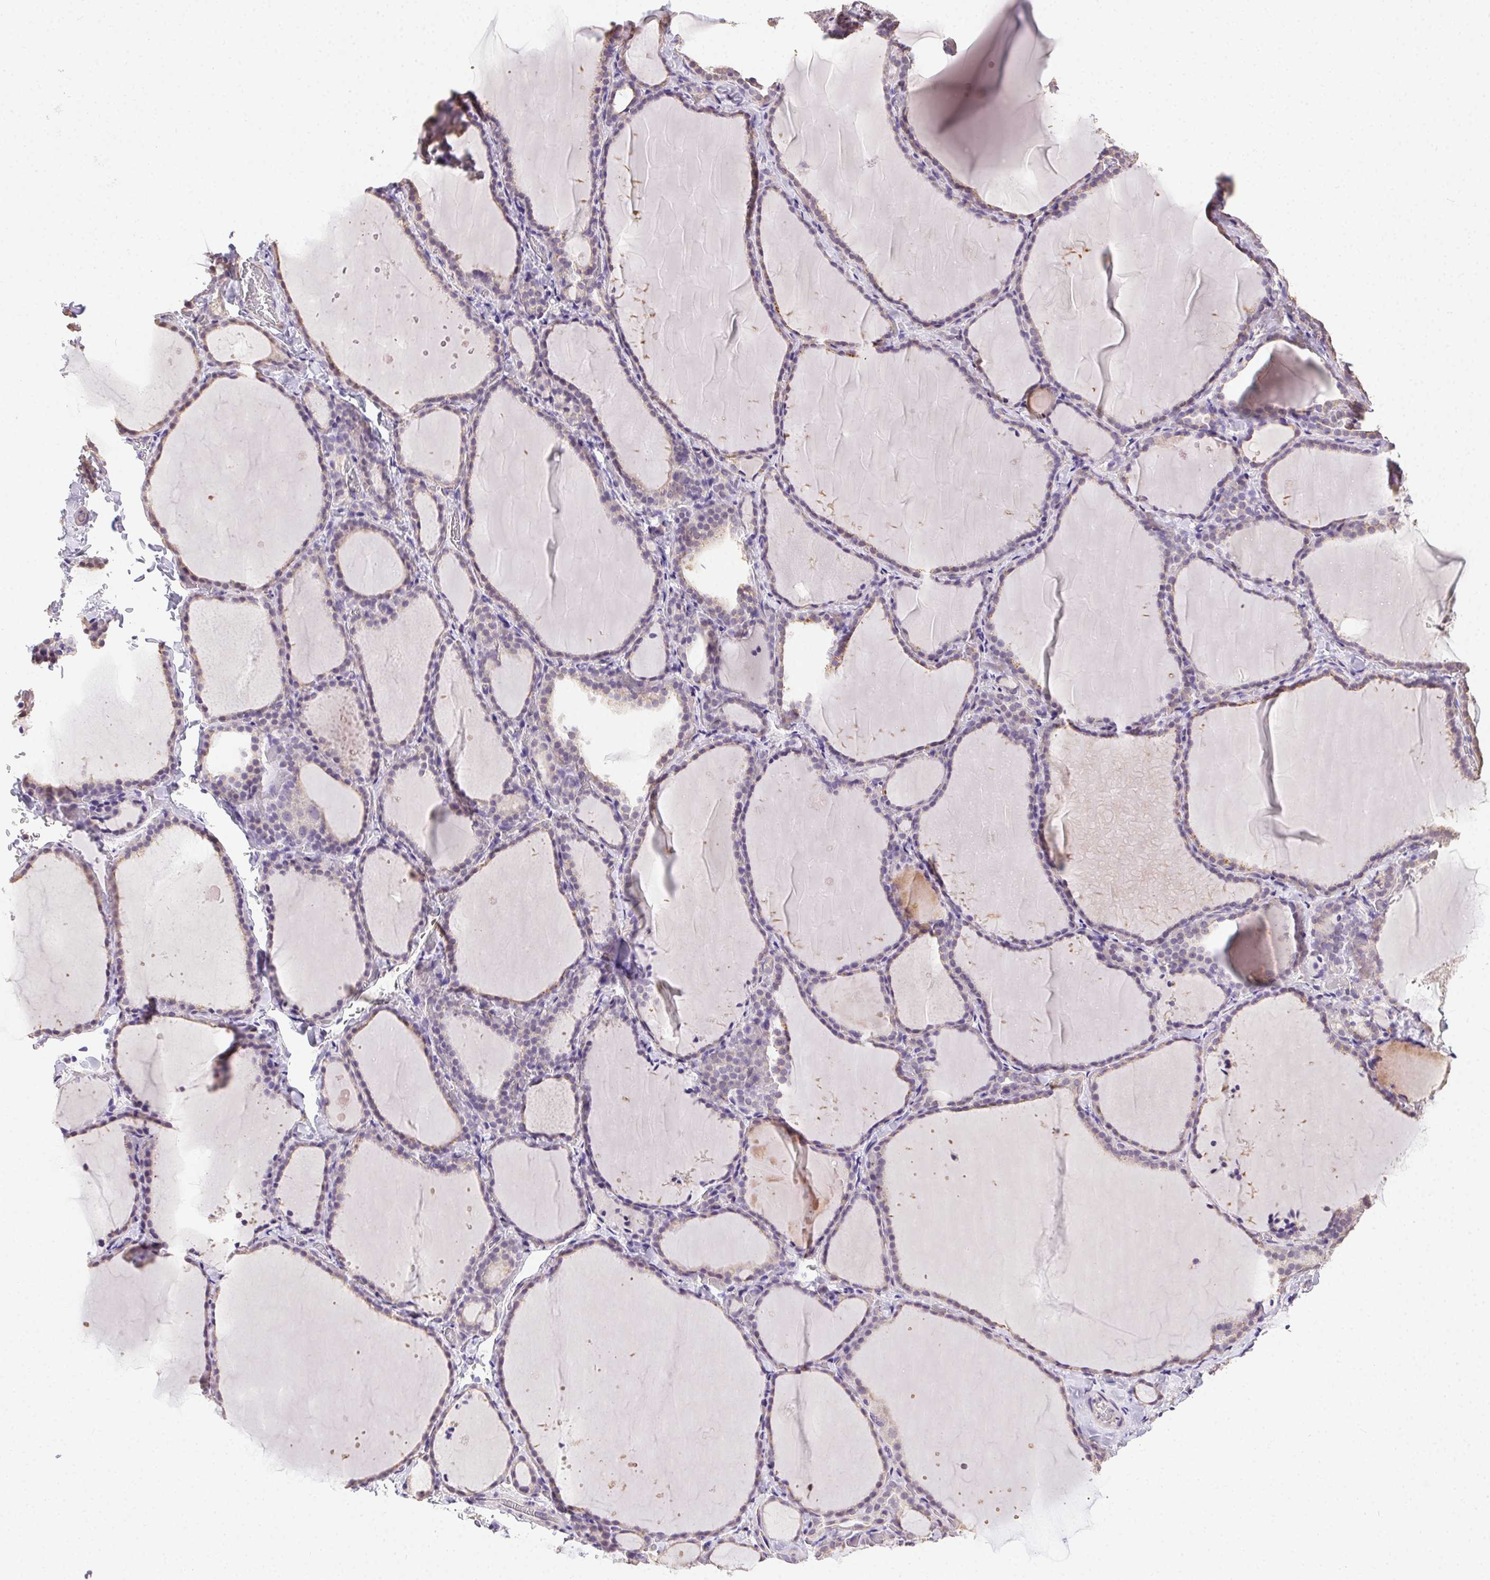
{"staining": {"intensity": "weak", "quantity": "25%-75%", "location": "cytoplasmic/membranous"}, "tissue": "thyroid gland", "cell_type": "Glandular cells", "image_type": "normal", "snomed": [{"axis": "morphology", "description": "Normal tissue, NOS"}, {"axis": "topography", "description": "Thyroid gland"}], "caption": "An immunohistochemistry (IHC) histopathology image of normal tissue is shown. Protein staining in brown shows weak cytoplasmic/membranous positivity in thyroid gland within glandular cells.", "gene": "SYCE2", "patient": {"sex": "female", "age": 22}}